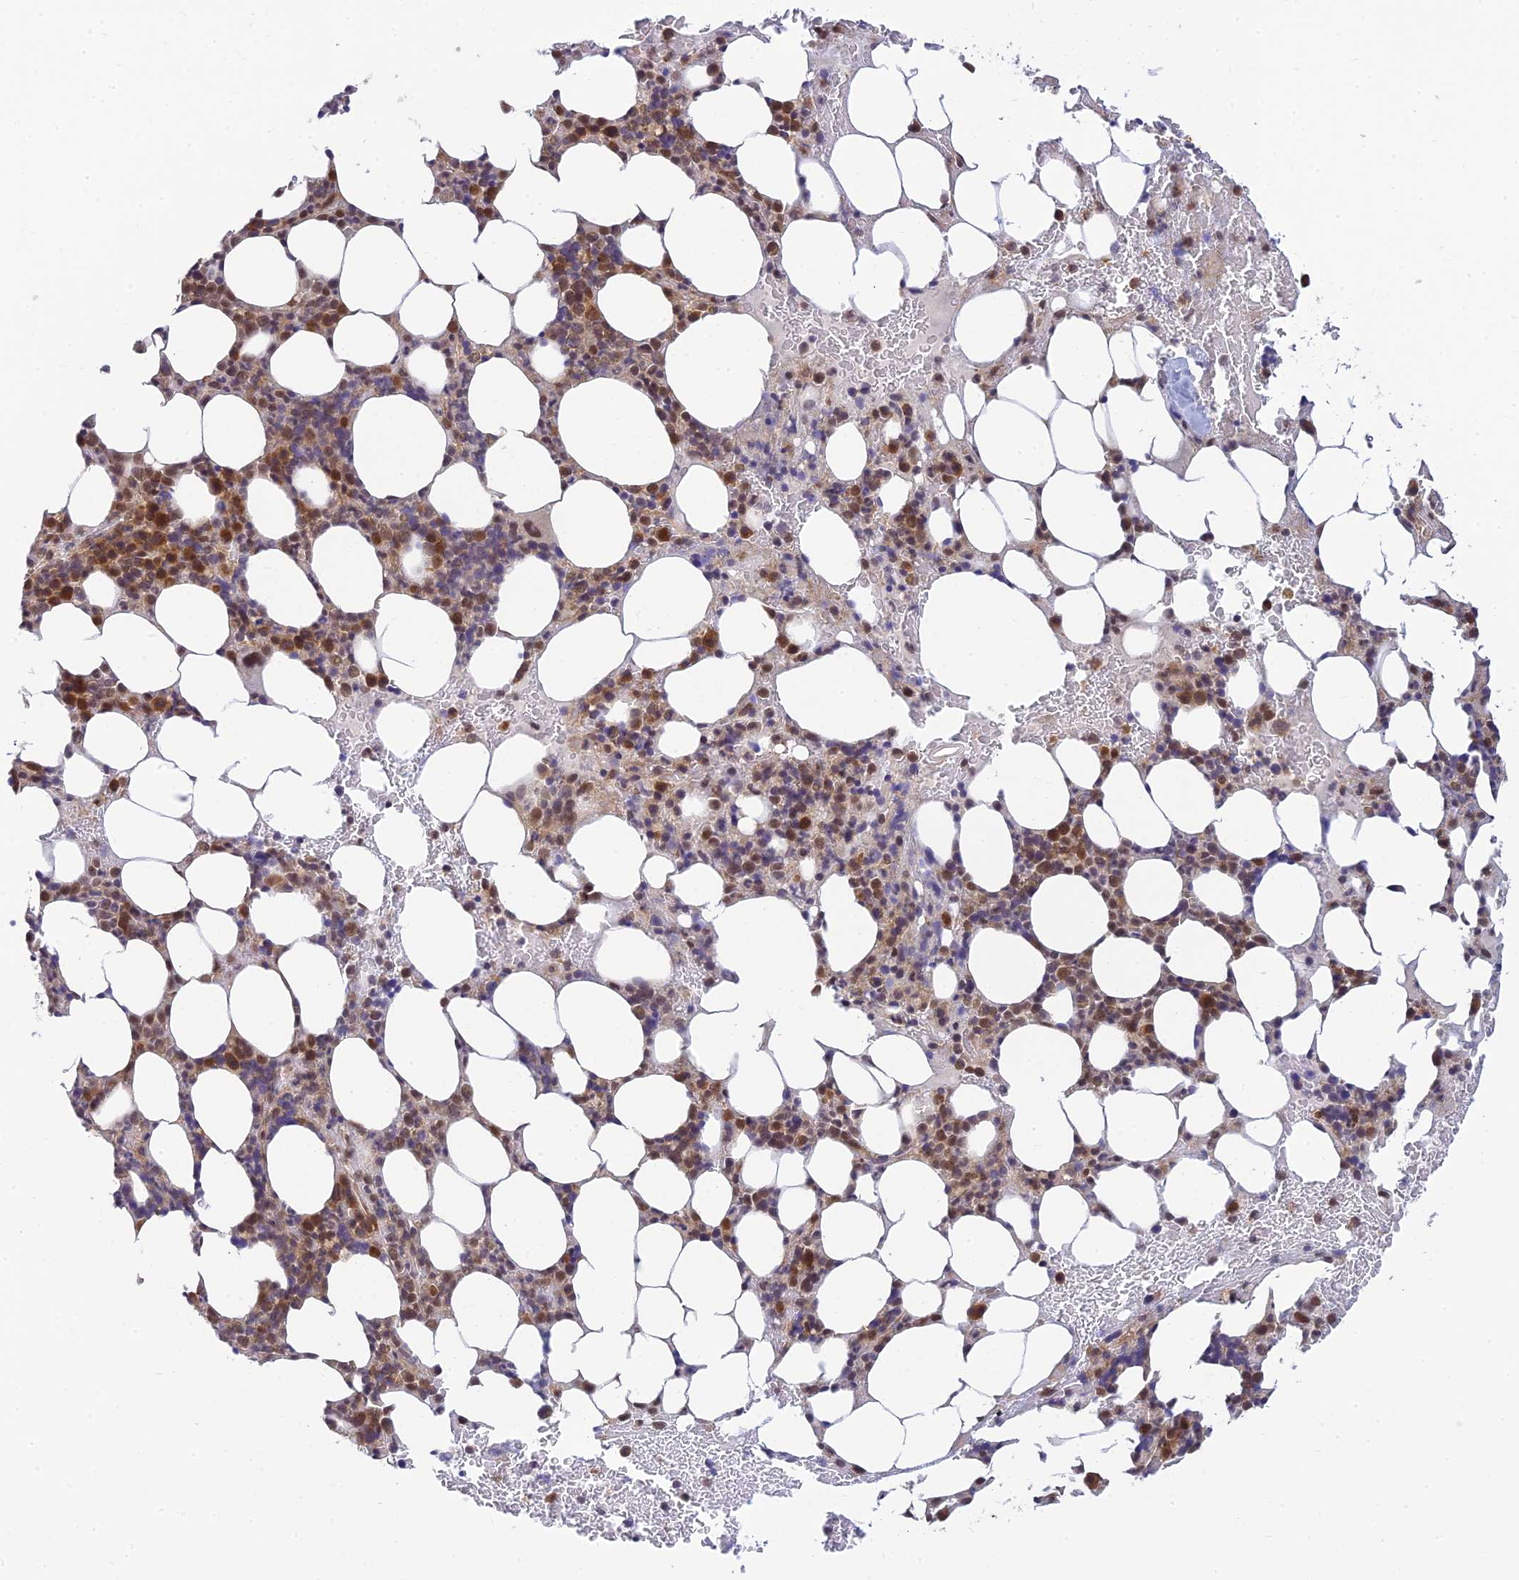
{"staining": {"intensity": "moderate", "quantity": "25%-75%", "location": "cytoplasmic/membranous,nuclear"}, "tissue": "bone marrow", "cell_type": "Hematopoietic cells", "image_type": "normal", "snomed": [{"axis": "morphology", "description": "Normal tissue, NOS"}, {"axis": "topography", "description": "Bone marrow"}], "caption": "Immunohistochemical staining of unremarkable human bone marrow shows 25%-75% levels of moderate cytoplasmic/membranous,nuclear protein positivity in about 25%-75% of hematopoietic cells.", "gene": "SKIC8", "patient": {"sex": "male", "age": 78}}